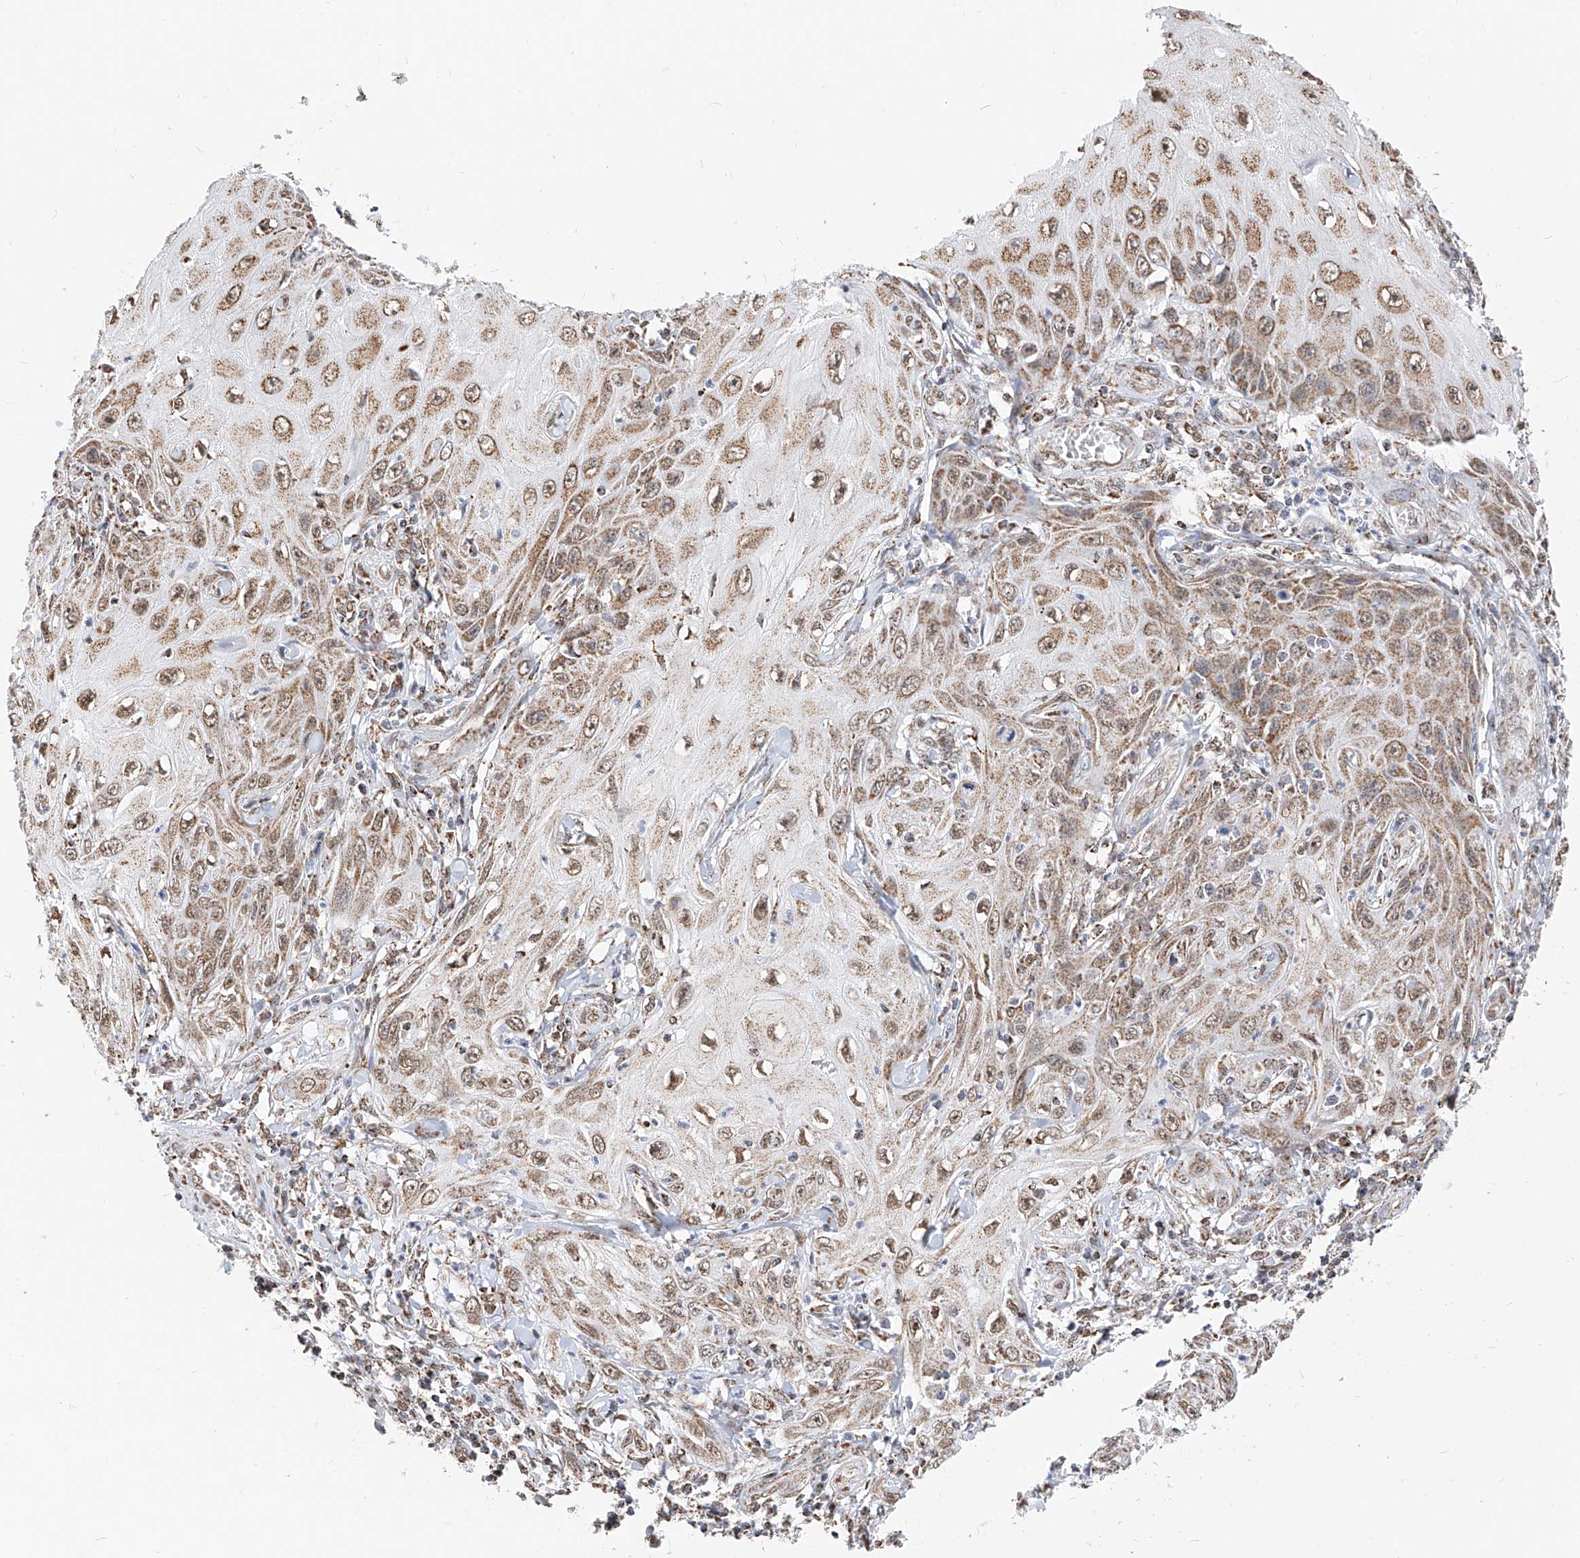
{"staining": {"intensity": "moderate", "quantity": ">75%", "location": "cytoplasmic/membranous"}, "tissue": "skin cancer", "cell_type": "Tumor cells", "image_type": "cancer", "snomed": [{"axis": "morphology", "description": "Squamous cell carcinoma, NOS"}, {"axis": "topography", "description": "Skin"}], "caption": "Human skin cancer (squamous cell carcinoma) stained with a brown dye shows moderate cytoplasmic/membranous positive positivity in about >75% of tumor cells.", "gene": "NALCN", "patient": {"sex": "female", "age": 73}}